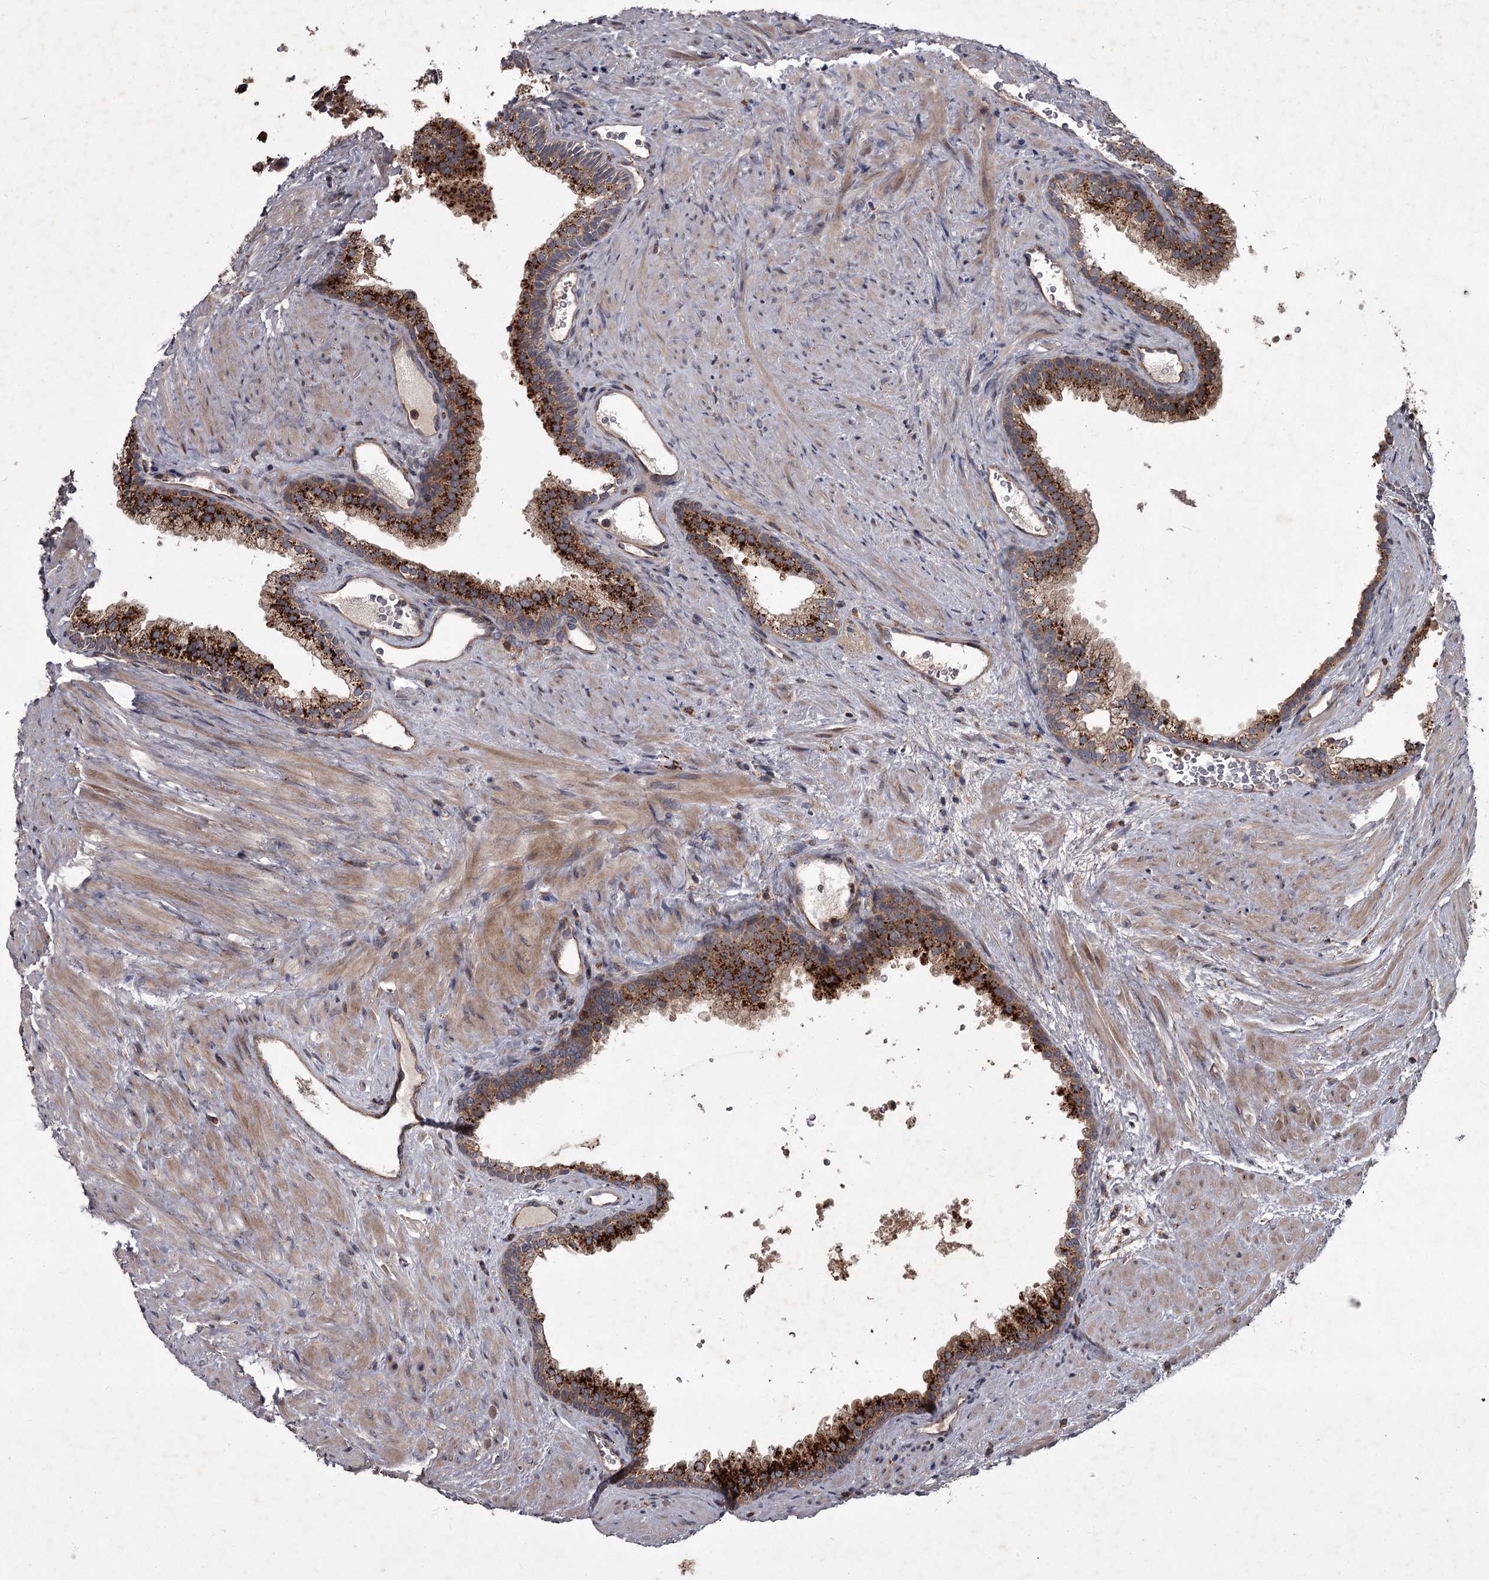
{"staining": {"intensity": "strong", "quantity": ">75%", "location": "cytoplasmic/membranous"}, "tissue": "prostate", "cell_type": "Glandular cells", "image_type": "normal", "snomed": [{"axis": "morphology", "description": "Normal tissue, NOS"}, {"axis": "topography", "description": "Prostate"}], "caption": "Brown immunohistochemical staining in benign prostate reveals strong cytoplasmic/membranous expression in about >75% of glandular cells.", "gene": "UNC93B1", "patient": {"sex": "male", "age": 76}}